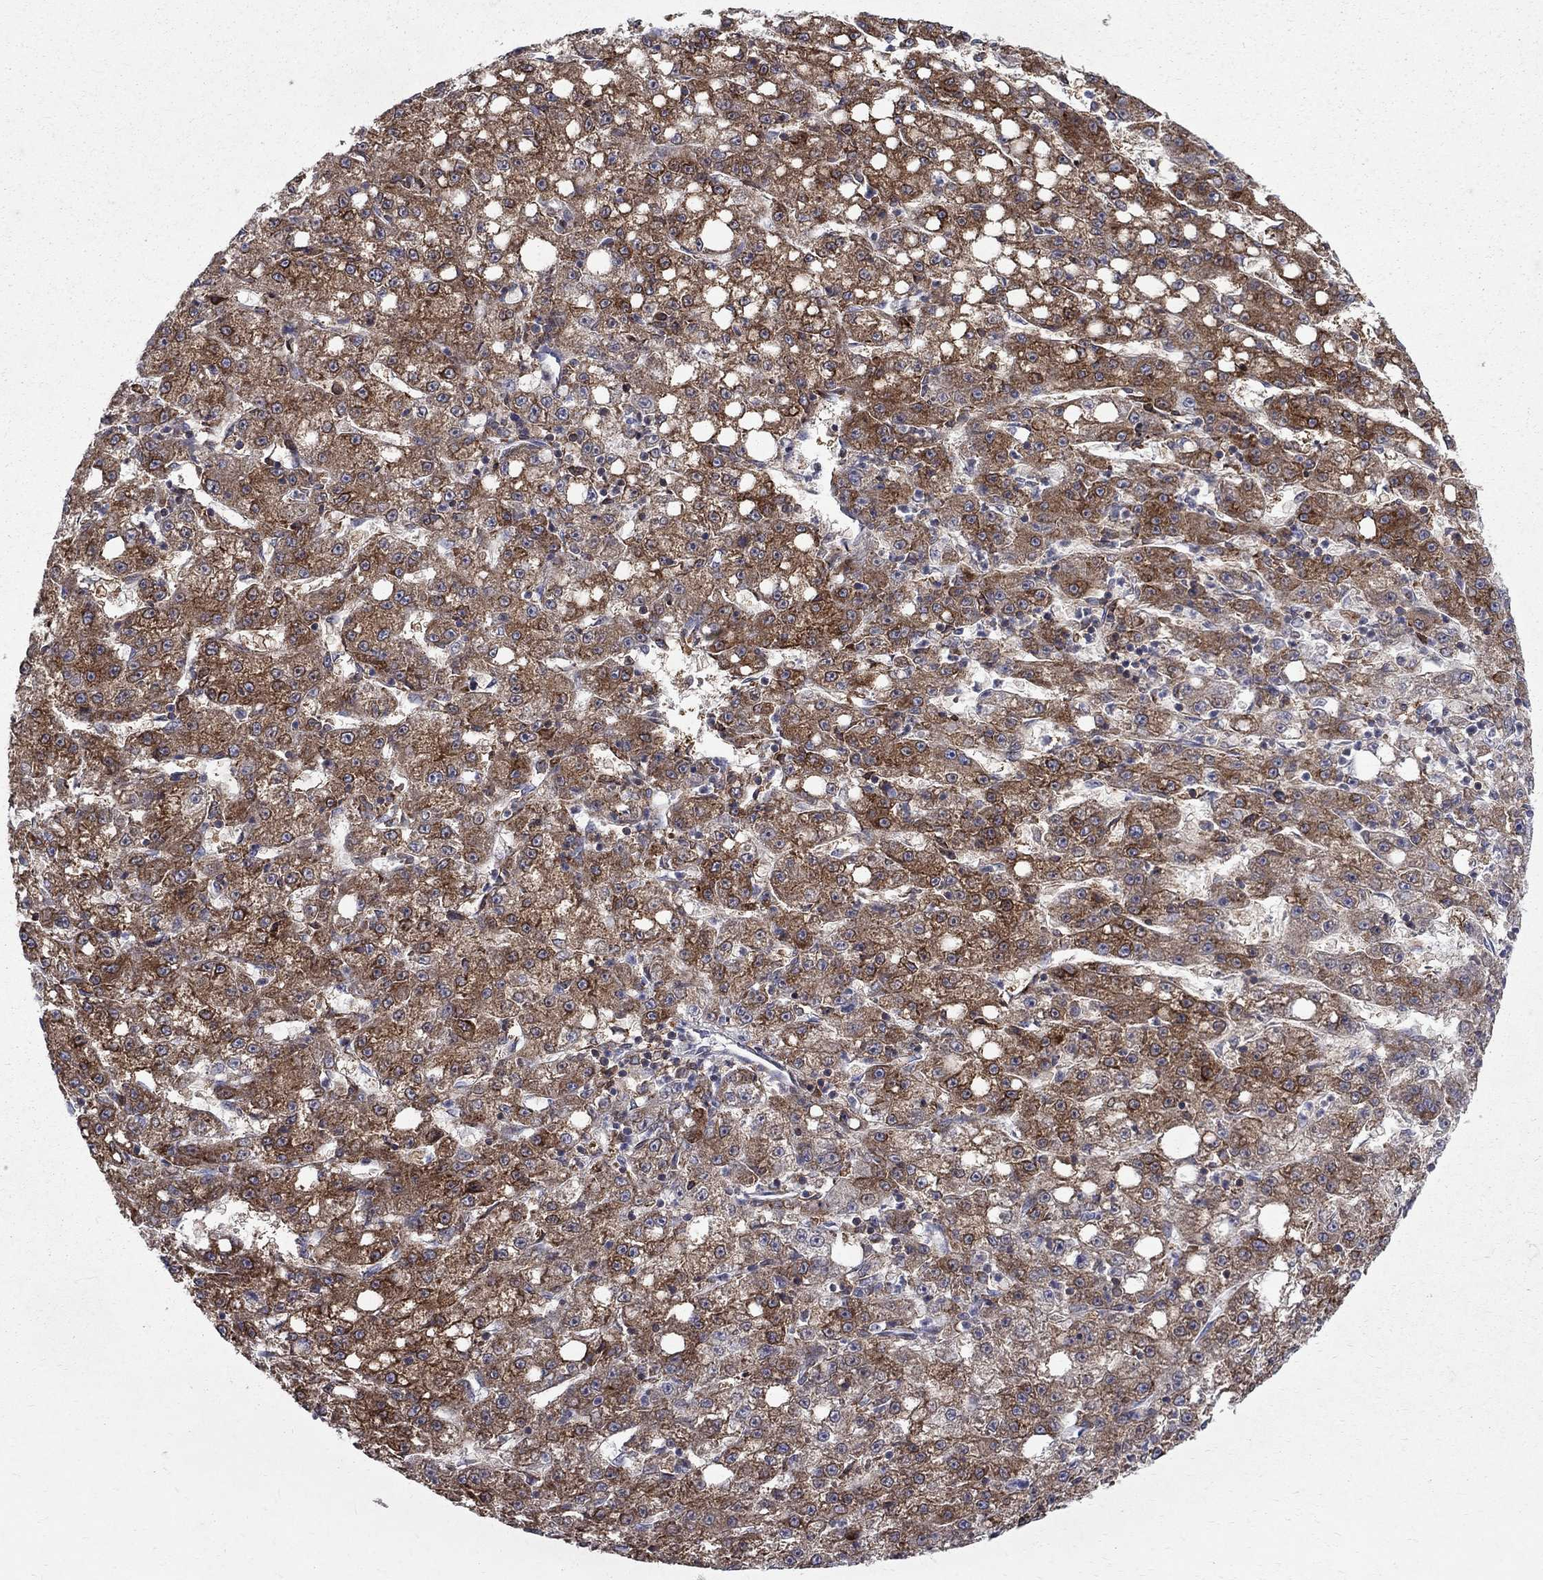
{"staining": {"intensity": "strong", "quantity": "25%-75%", "location": "cytoplasmic/membranous"}, "tissue": "liver cancer", "cell_type": "Tumor cells", "image_type": "cancer", "snomed": [{"axis": "morphology", "description": "Carcinoma, Hepatocellular, NOS"}, {"axis": "topography", "description": "Liver"}], "caption": "Liver hepatocellular carcinoma was stained to show a protein in brown. There is high levels of strong cytoplasmic/membranous positivity in approximately 25%-75% of tumor cells.", "gene": "CAB39L", "patient": {"sex": "female", "age": 65}}